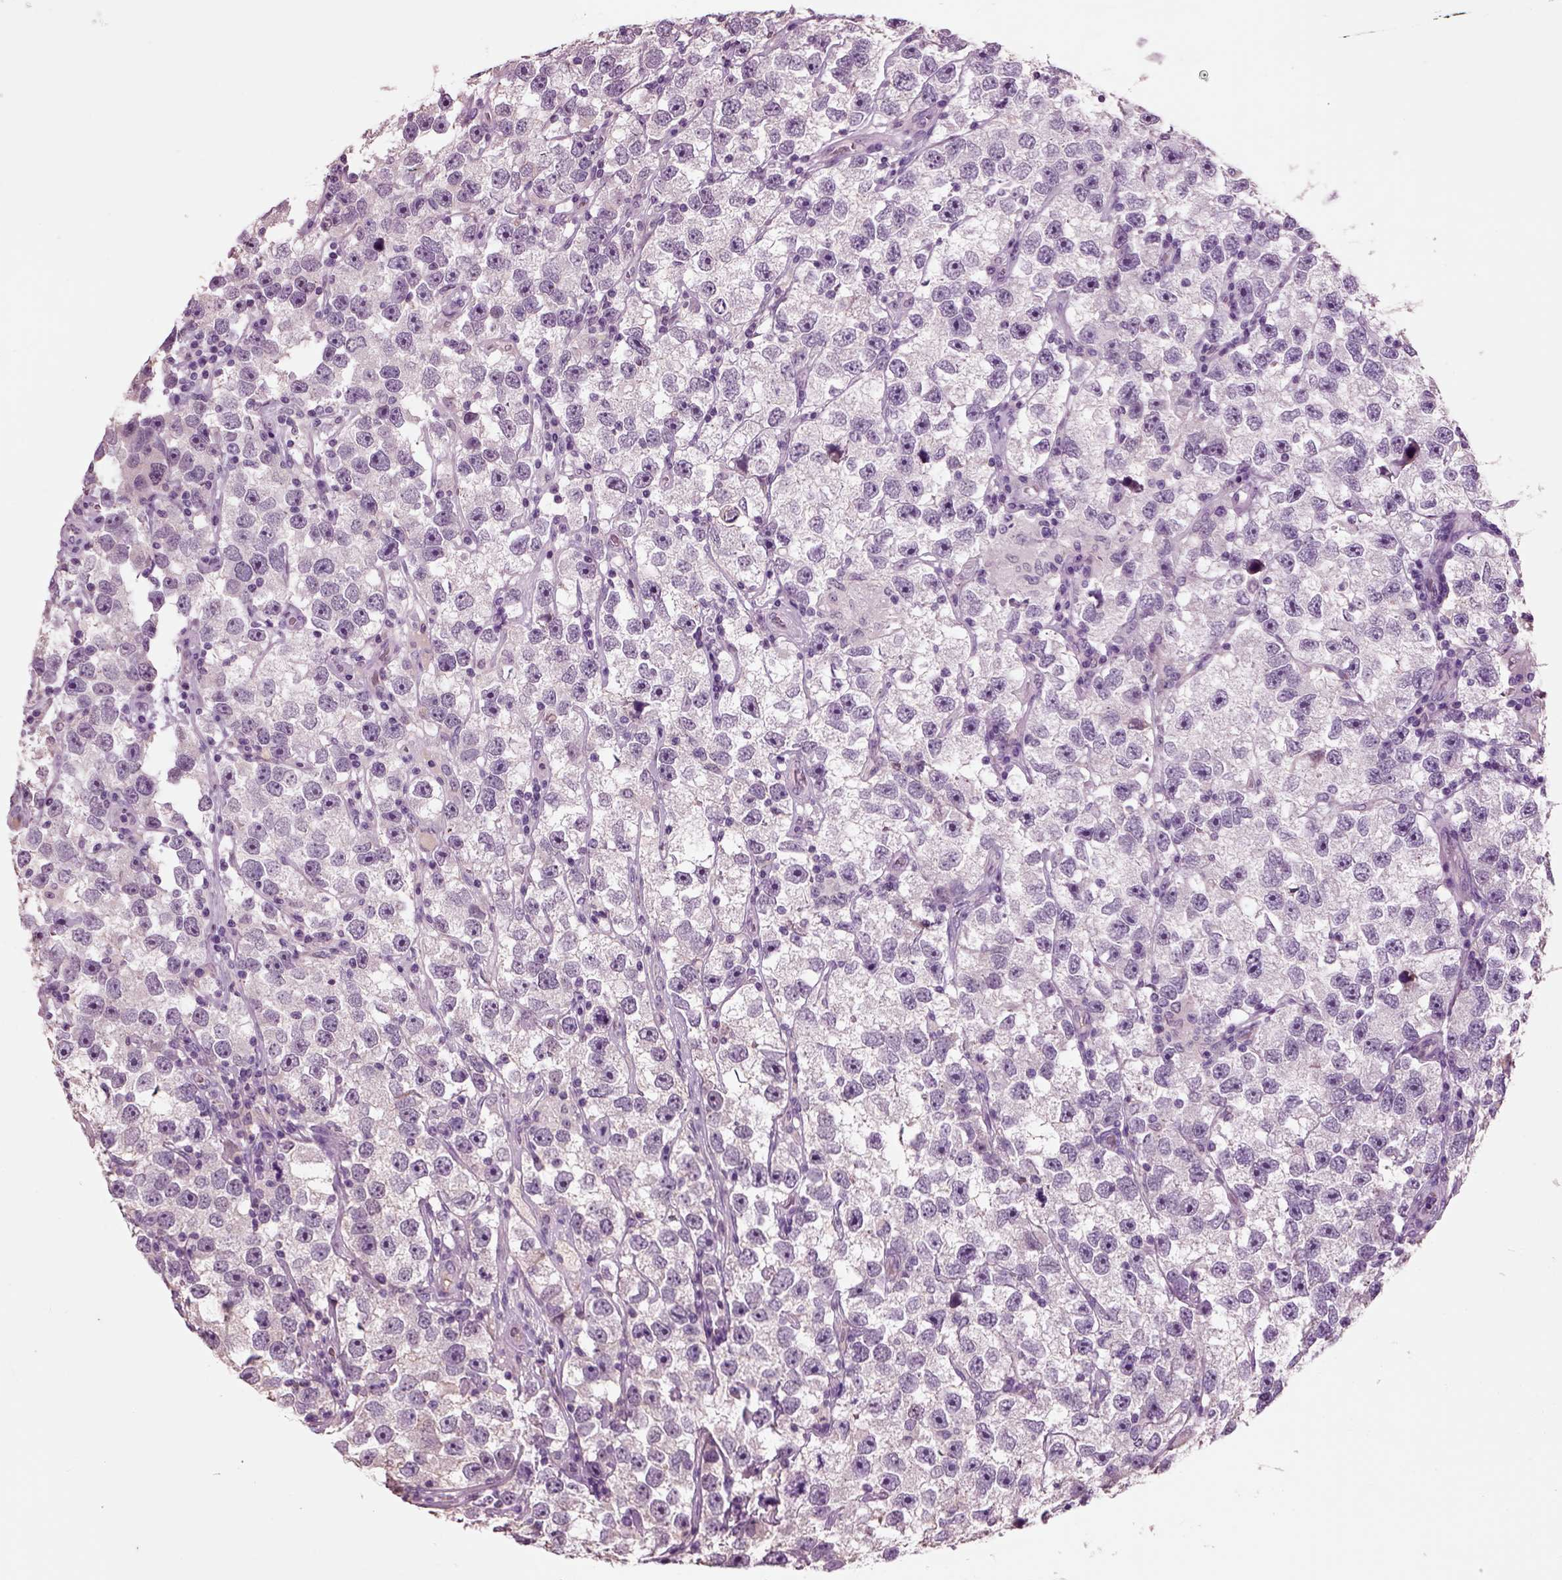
{"staining": {"intensity": "negative", "quantity": "none", "location": "none"}, "tissue": "testis cancer", "cell_type": "Tumor cells", "image_type": "cancer", "snomed": [{"axis": "morphology", "description": "Seminoma, NOS"}, {"axis": "topography", "description": "Testis"}], "caption": "The immunohistochemistry (IHC) histopathology image has no significant positivity in tumor cells of testis seminoma tissue.", "gene": "CHGB", "patient": {"sex": "male", "age": 26}}